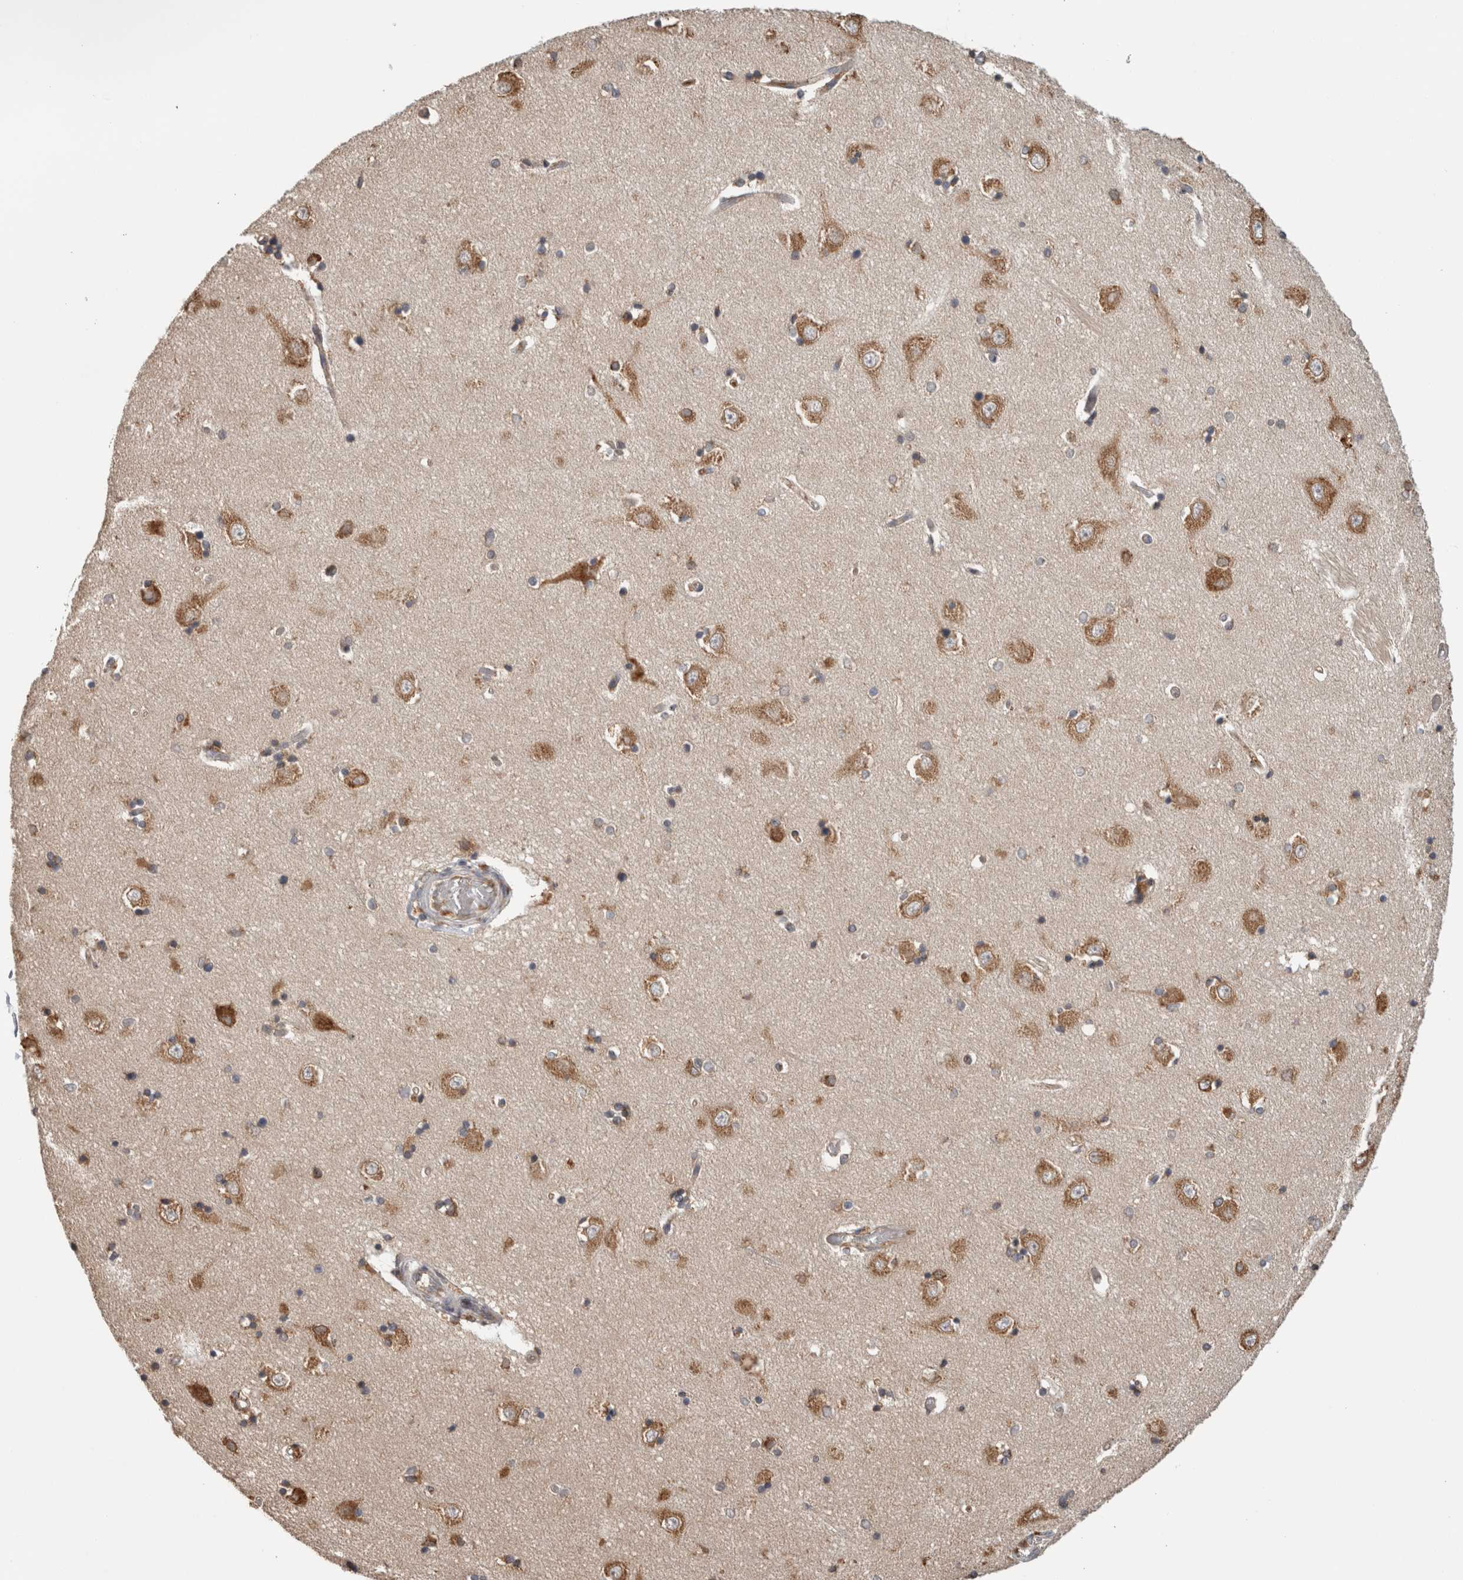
{"staining": {"intensity": "moderate", "quantity": "<25%", "location": "cytoplasmic/membranous"}, "tissue": "hippocampus", "cell_type": "Glial cells", "image_type": "normal", "snomed": [{"axis": "morphology", "description": "Normal tissue, NOS"}, {"axis": "topography", "description": "Hippocampus"}], "caption": "A brown stain shows moderate cytoplasmic/membranous positivity of a protein in glial cells of normal human hippocampus.", "gene": "ADGRL3", "patient": {"sex": "male", "age": 45}}